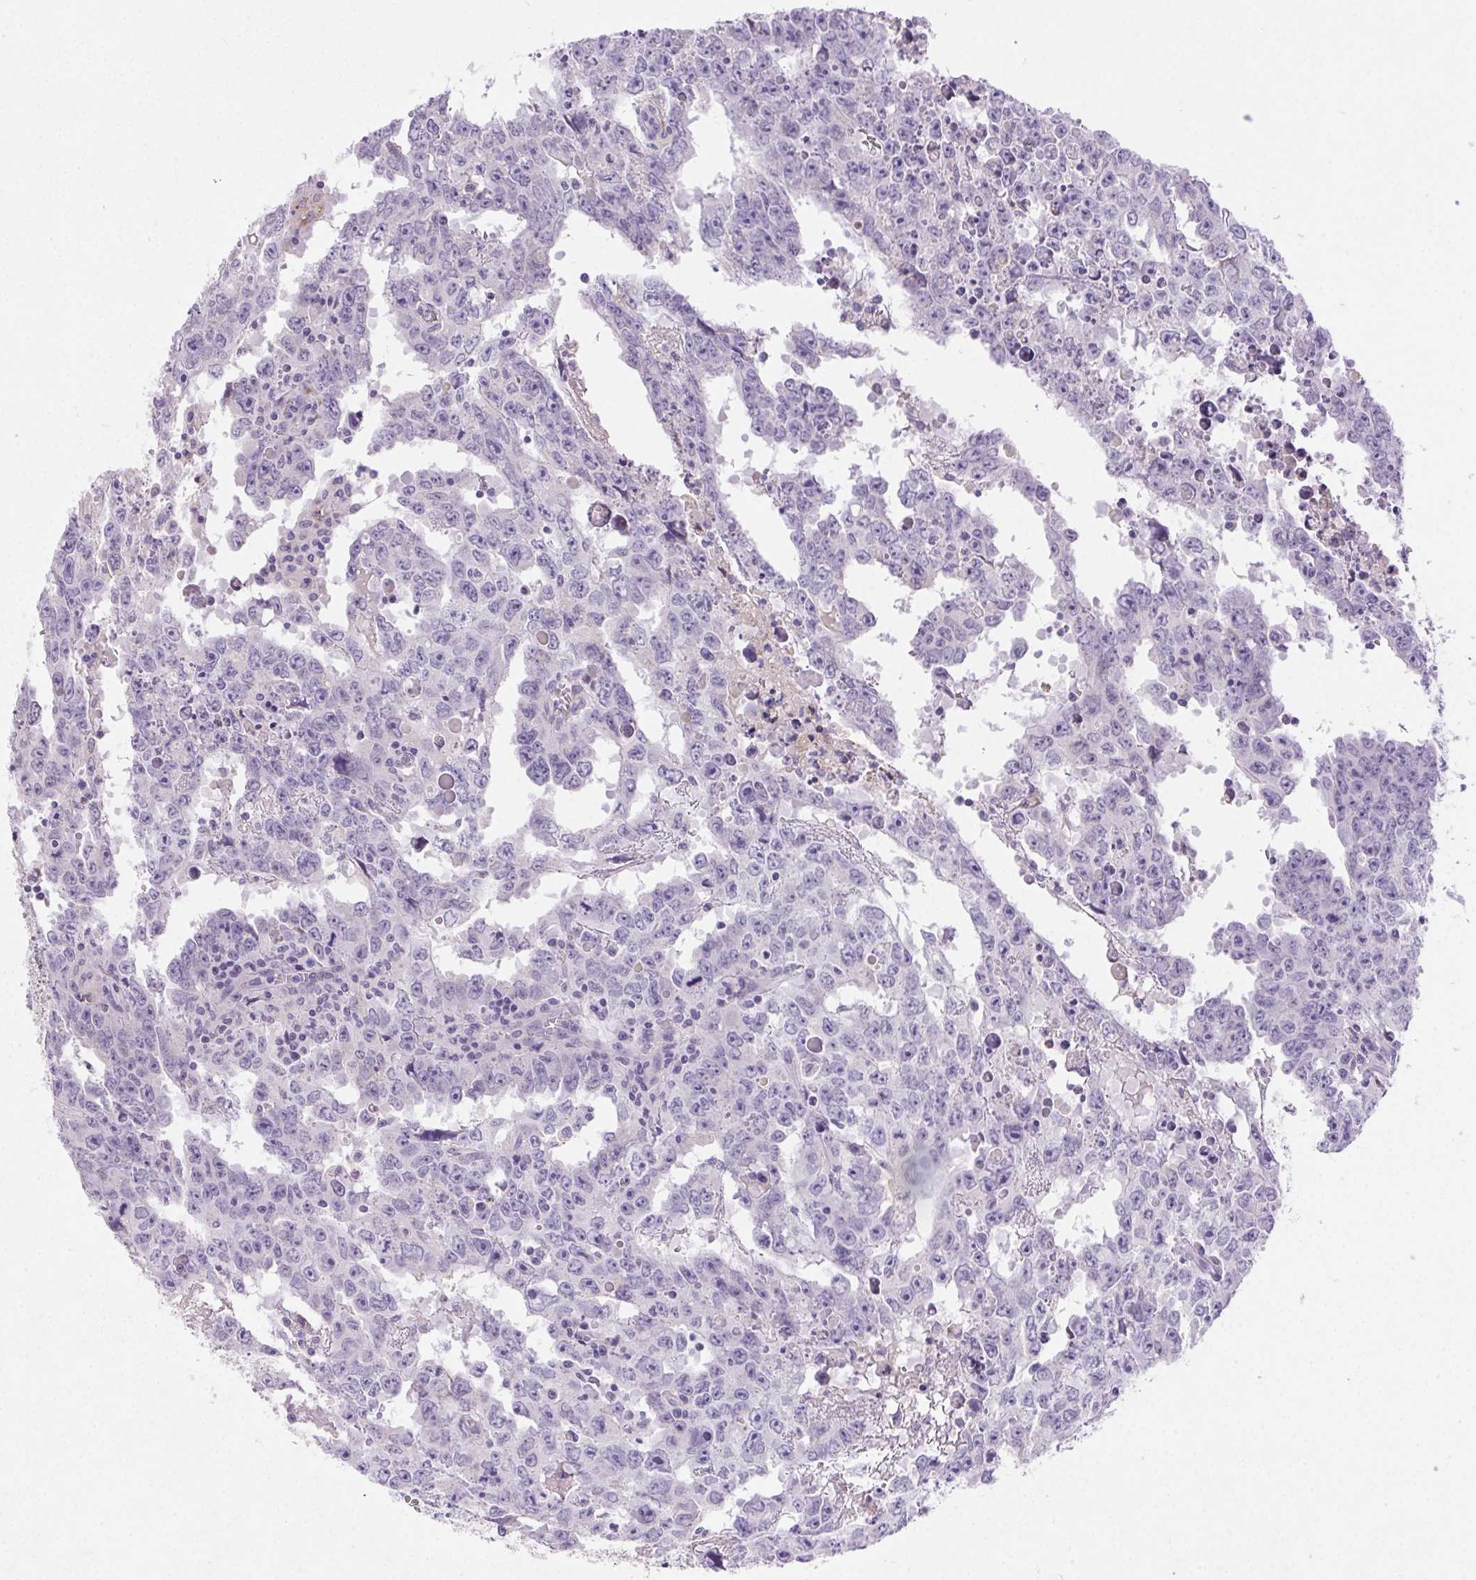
{"staining": {"intensity": "negative", "quantity": "none", "location": "none"}, "tissue": "testis cancer", "cell_type": "Tumor cells", "image_type": "cancer", "snomed": [{"axis": "morphology", "description": "Carcinoma, Embryonal, NOS"}, {"axis": "topography", "description": "Testis"}], "caption": "Immunohistochemistry micrograph of testis cancer stained for a protein (brown), which shows no positivity in tumor cells. (DAB immunohistochemistry (IHC), high magnification).", "gene": "ARHGAP11B", "patient": {"sex": "male", "age": 22}}